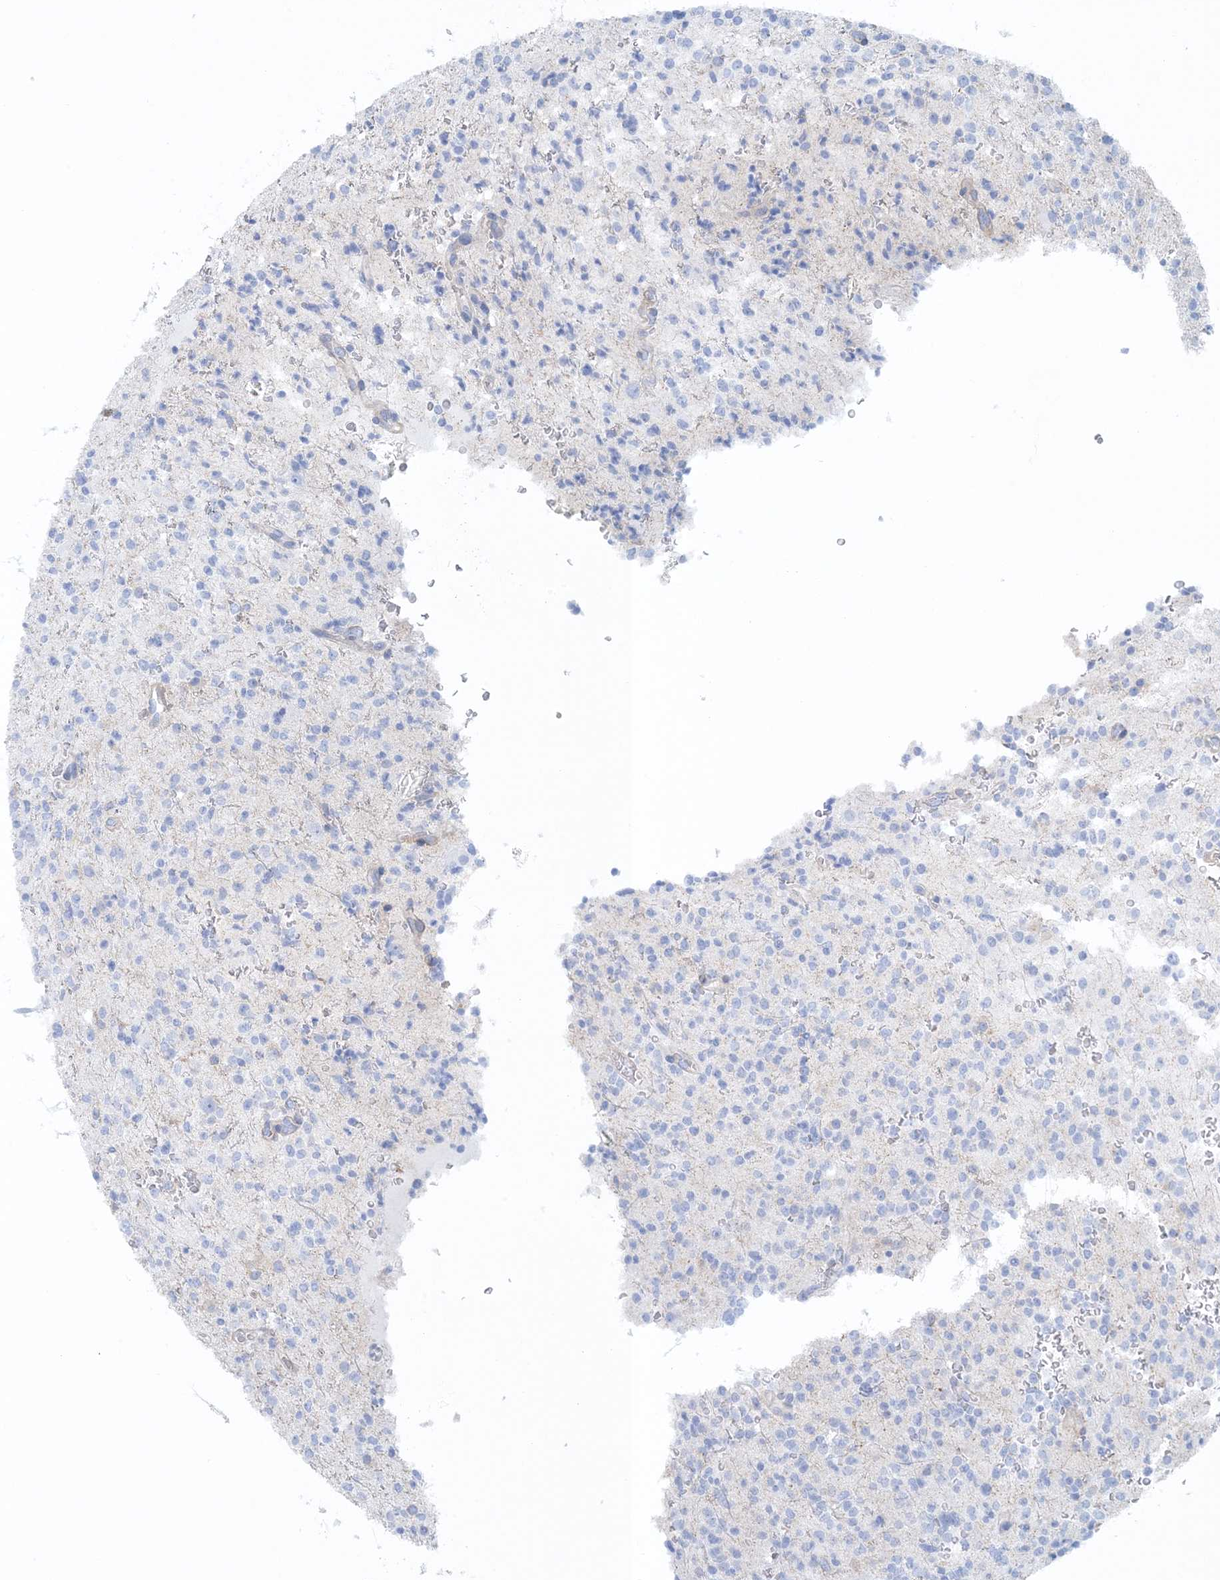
{"staining": {"intensity": "negative", "quantity": "none", "location": "none"}, "tissue": "glioma", "cell_type": "Tumor cells", "image_type": "cancer", "snomed": [{"axis": "morphology", "description": "Glioma, malignant, High grade"}, {"axis": "topography", "description": "Brain"}], "caption": "Glioma stained for a protein using immunohistochemistry (IHC) demonstrates no staining tumor cells.", "gene": "SHANK1", "patient": {"sex": "male", "age": 34}}